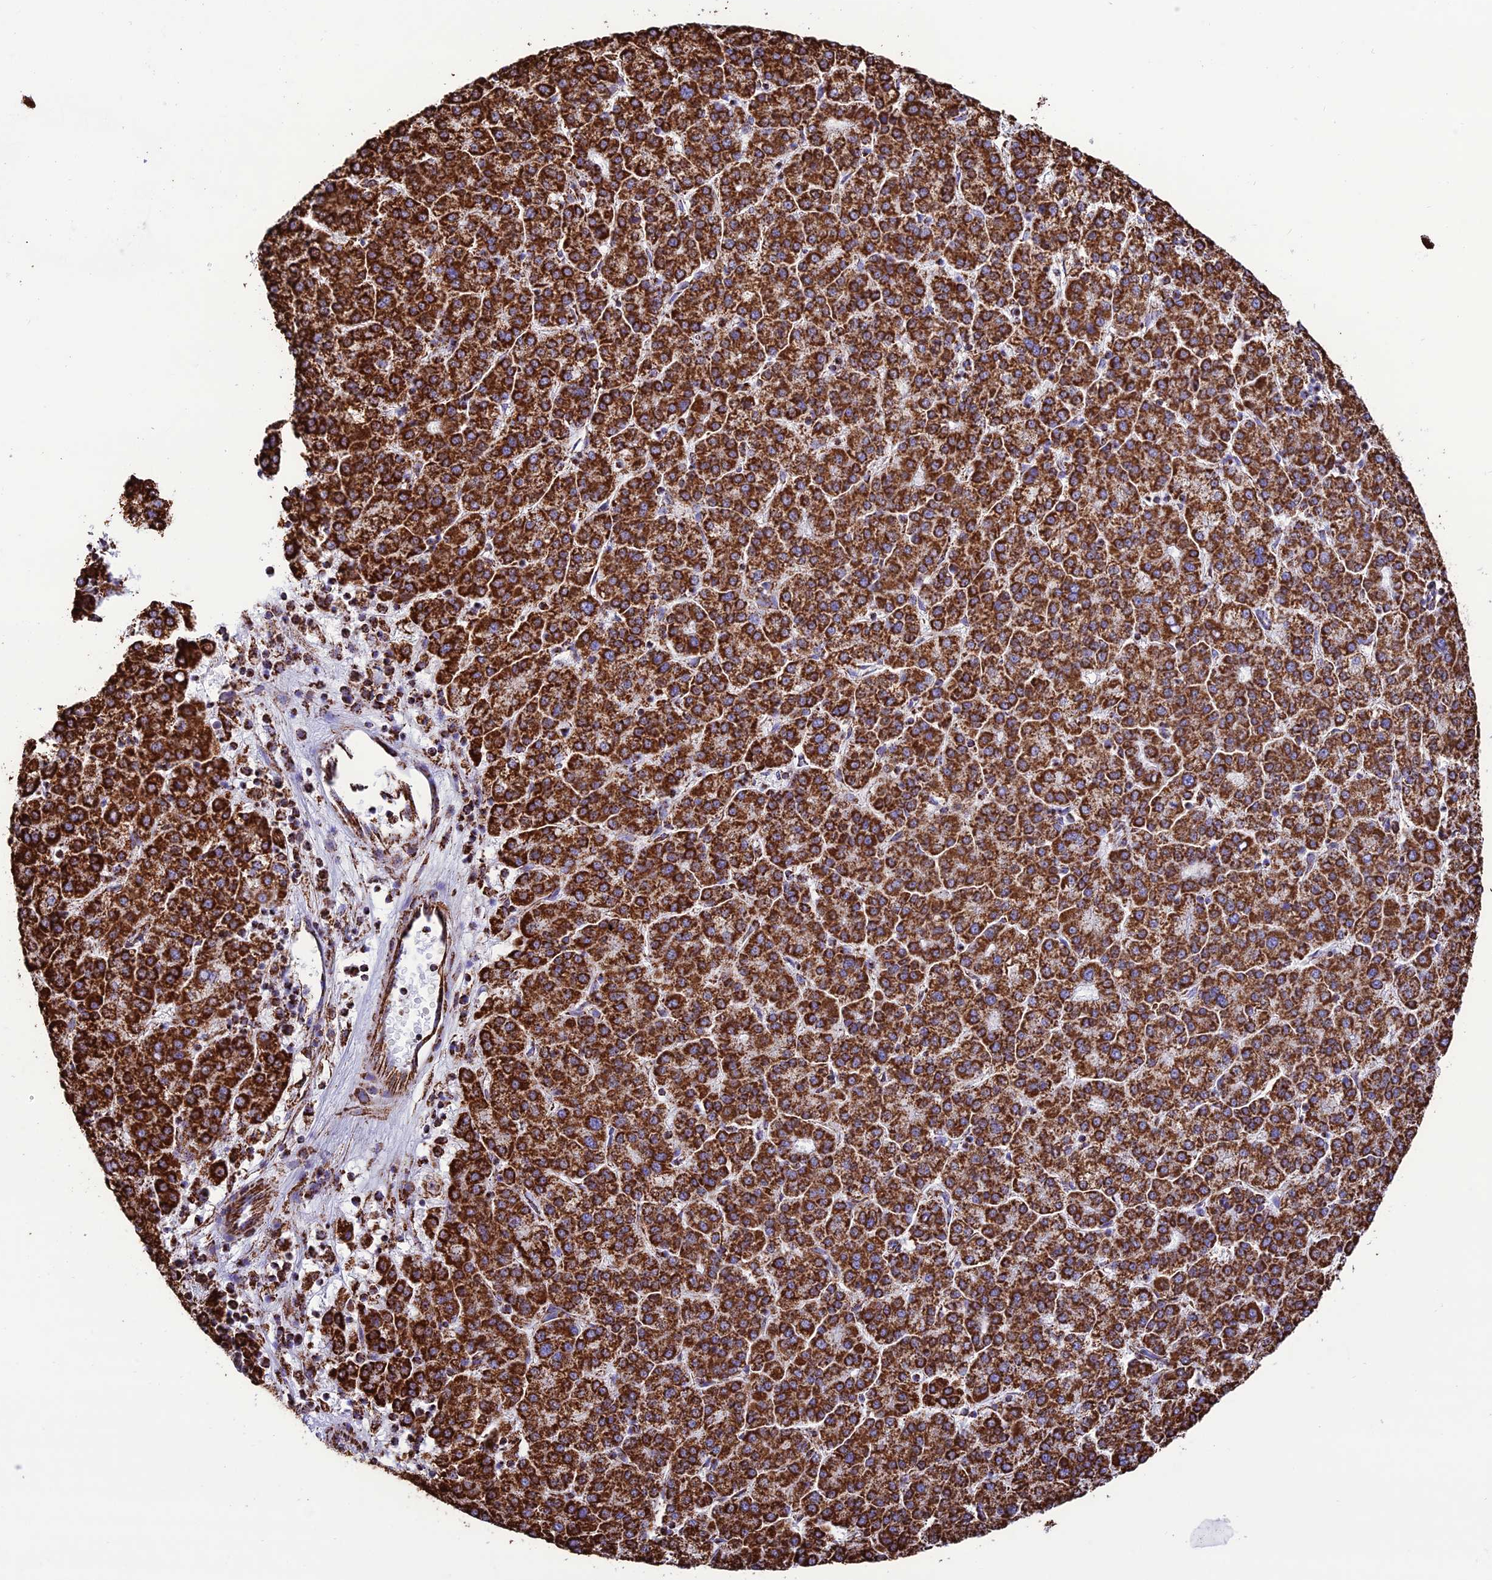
{"staining": {"intensity": "strong", "quantity": ">75%", "location": "cytoplasmic/membranous"}, "tissue": "liver cancer", "cell_type": "Tumor cells", "image_type": "cancer", "snomed": [{"axis": "morphology", "description": "Carcinoma, Hepatocellular, NOS"}, {"axis": "topography", "description": "Liver"}], "caption": "Immunohistochemistry (IHC) (DAB) staining of human liver cancer (hepatocellular carcinoma) demonstrates strong cytoplasmic/membranous protein positivity in about >75% of tumor cells. (DAB (3,3'-diaminobenzidine) IHC, brown staining for protein, blue staining for nuclei).", "gene": "NDUFAF1", "patient": {"sex": "female", "age": 58}}